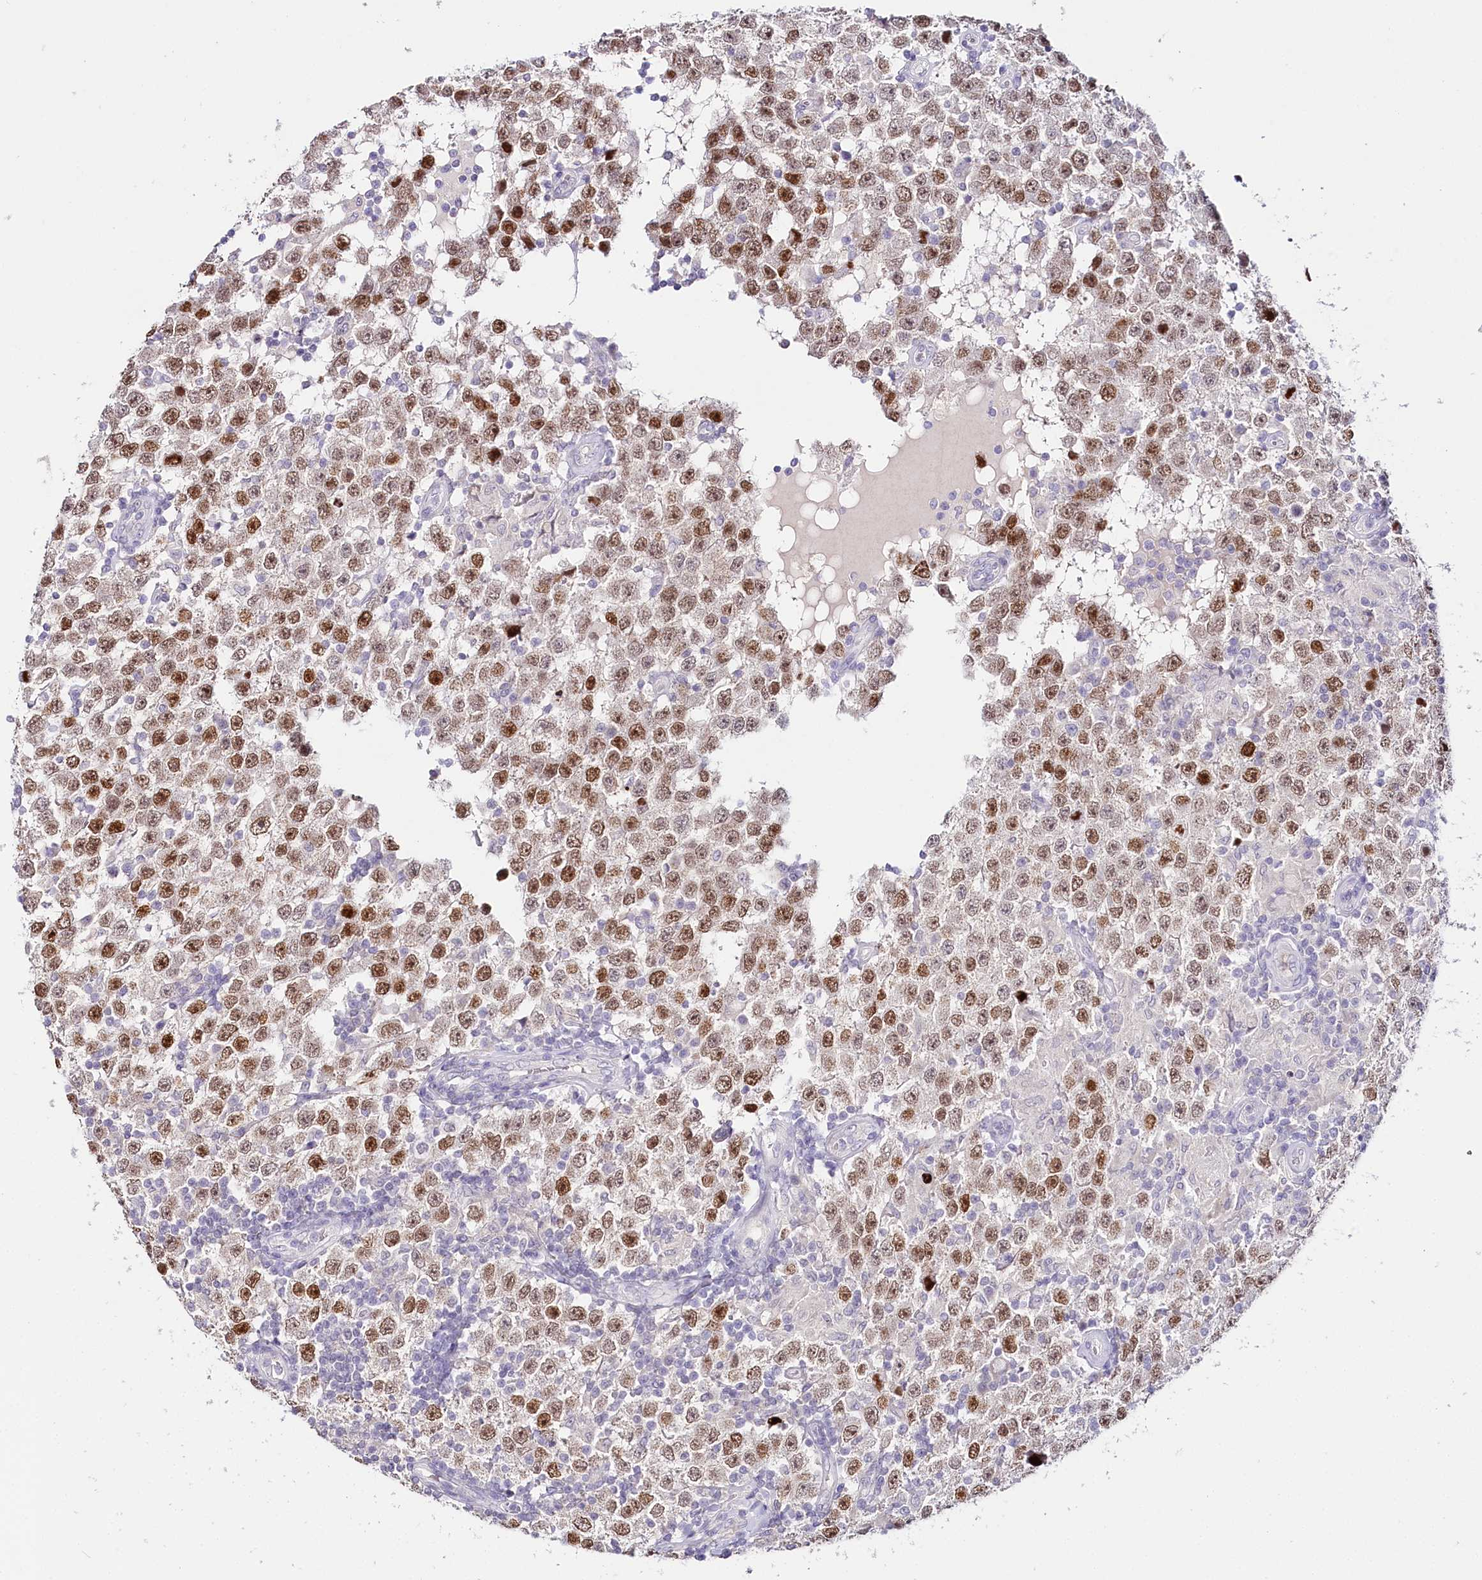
{"staining": {"intensity": "moderate", "quantity": ">75%", "location": "nuclear"}, "tissue": "testis cancer", "cell_type": "Tumor cells", "image_type": "cancer", "snomed": [{"axis": "morphology", "description": "Normal tissue, NOS"}, {"axis": "morphology", "description": "Urothelial carcinoma, High grade"}, {"axis": "morphology", "description": "Seminoma, NOS"}, {"axis": "morphology", "description": "Carcinoma, Embryonal, NOS"}, {"axis": "topography", "description": "Urinary bladder"}, {"axis": "topography", "description": "Testis"}], "caption": "Immunohistochemical staining of human testis cancer demonstrates moderate nuclear protein expression in approximately >75% of tumor cells. Using DAB (3,3'-diaminobenzidine) (brown) and hematoxylin (blue) stains, captured at high magnification using brightfield microscopy.", "gene": "TP53", "patient": {"sex": "male", "age": 41}}